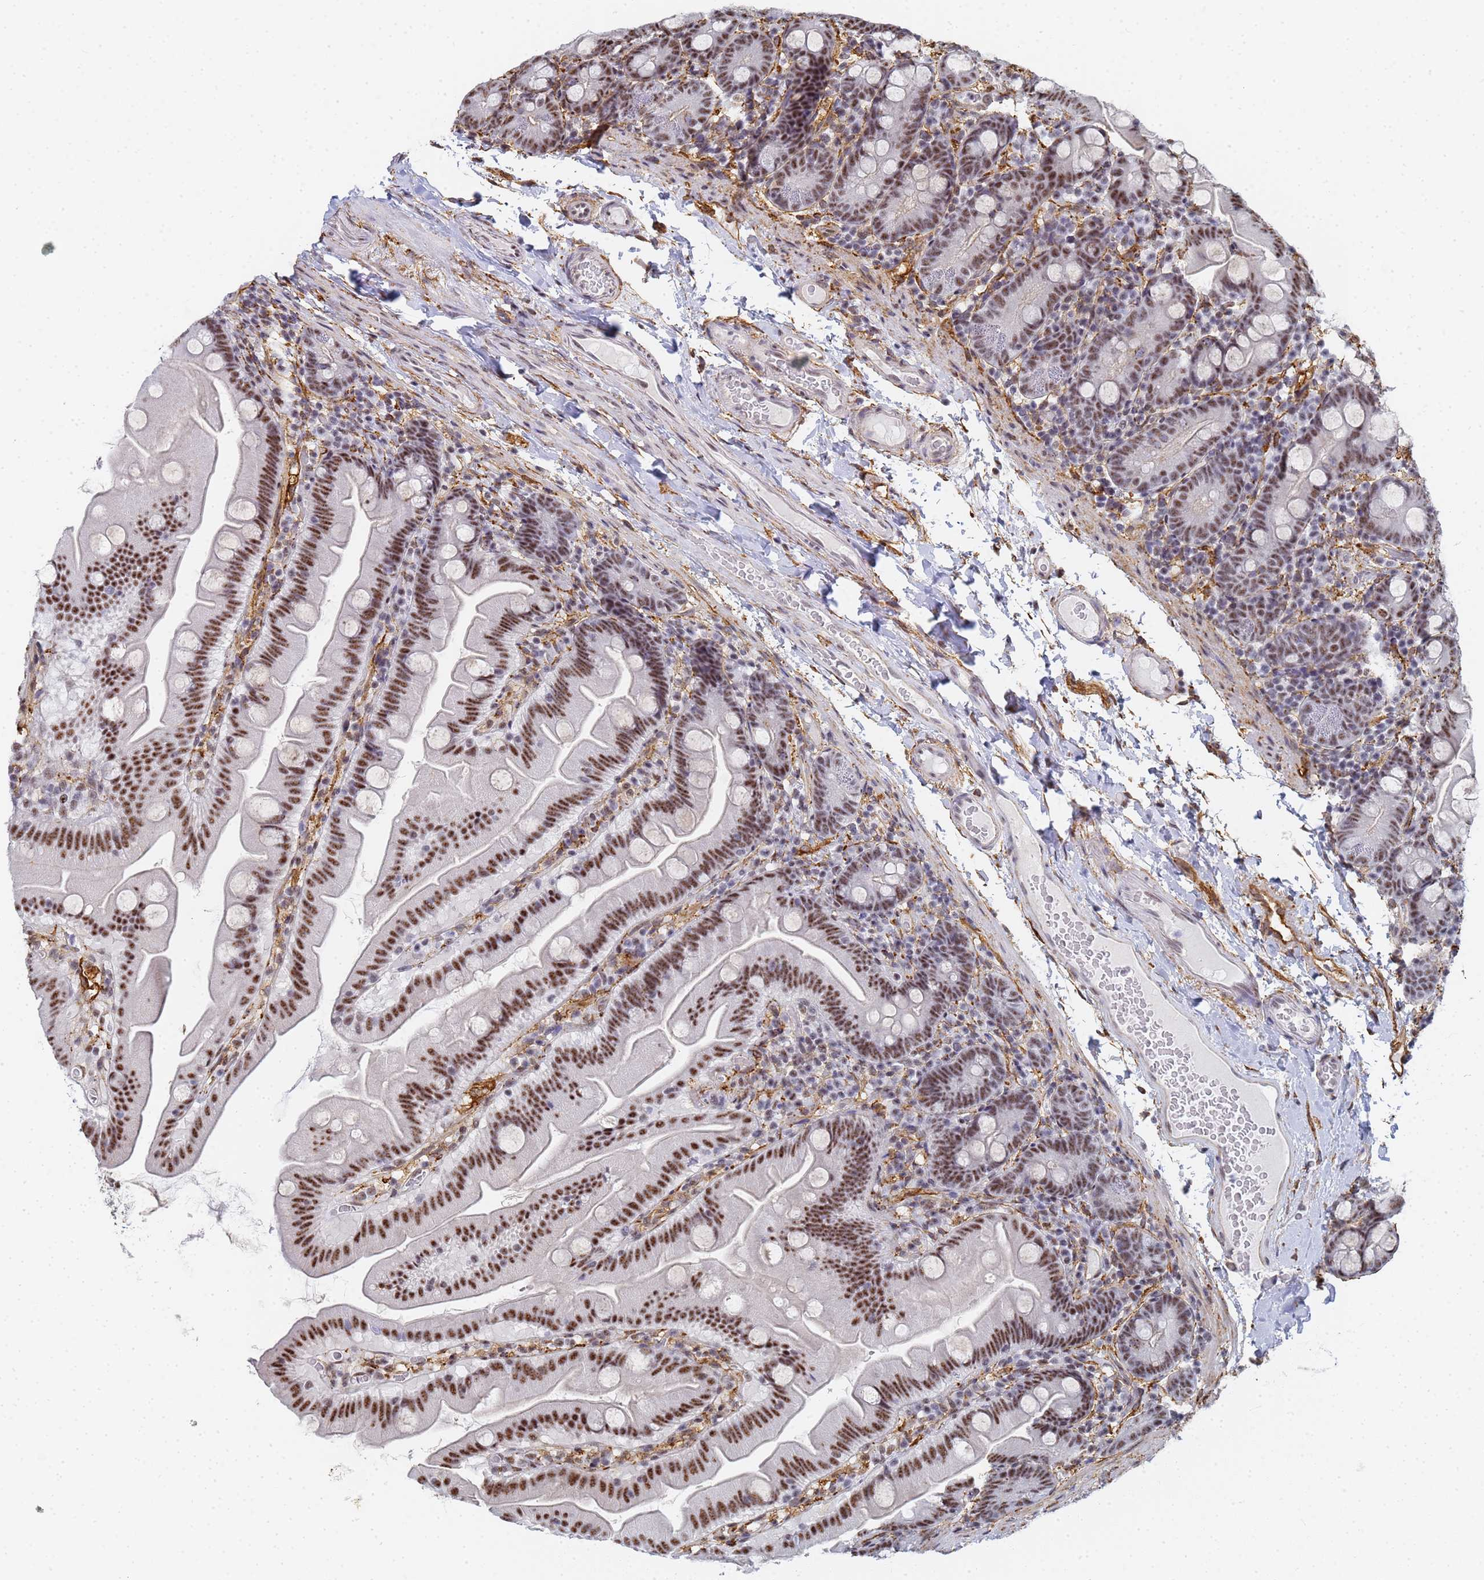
{"staining": {"intensity": "strong", "quantity": ">75%", "location": "nuclear"}, "tissue": "small intestine", "cell_type": "Glandular cells", "image_type": "normal", "snomed": [{"axis": "morphology", "description": "Normal tissue, NOS"}, {"axis": "topography", "description": "Small intestine"}], "caption": "Strong nuclear staining is identified in approximately >75% of glandular cells in benign small intestine. The staining was performed using DAB, with brown indicating positive protein expression. Nuclei are stained blue with hematoxylin.", "gene": "PRRT4", "patient": {"sex": "female", "age": 68}}